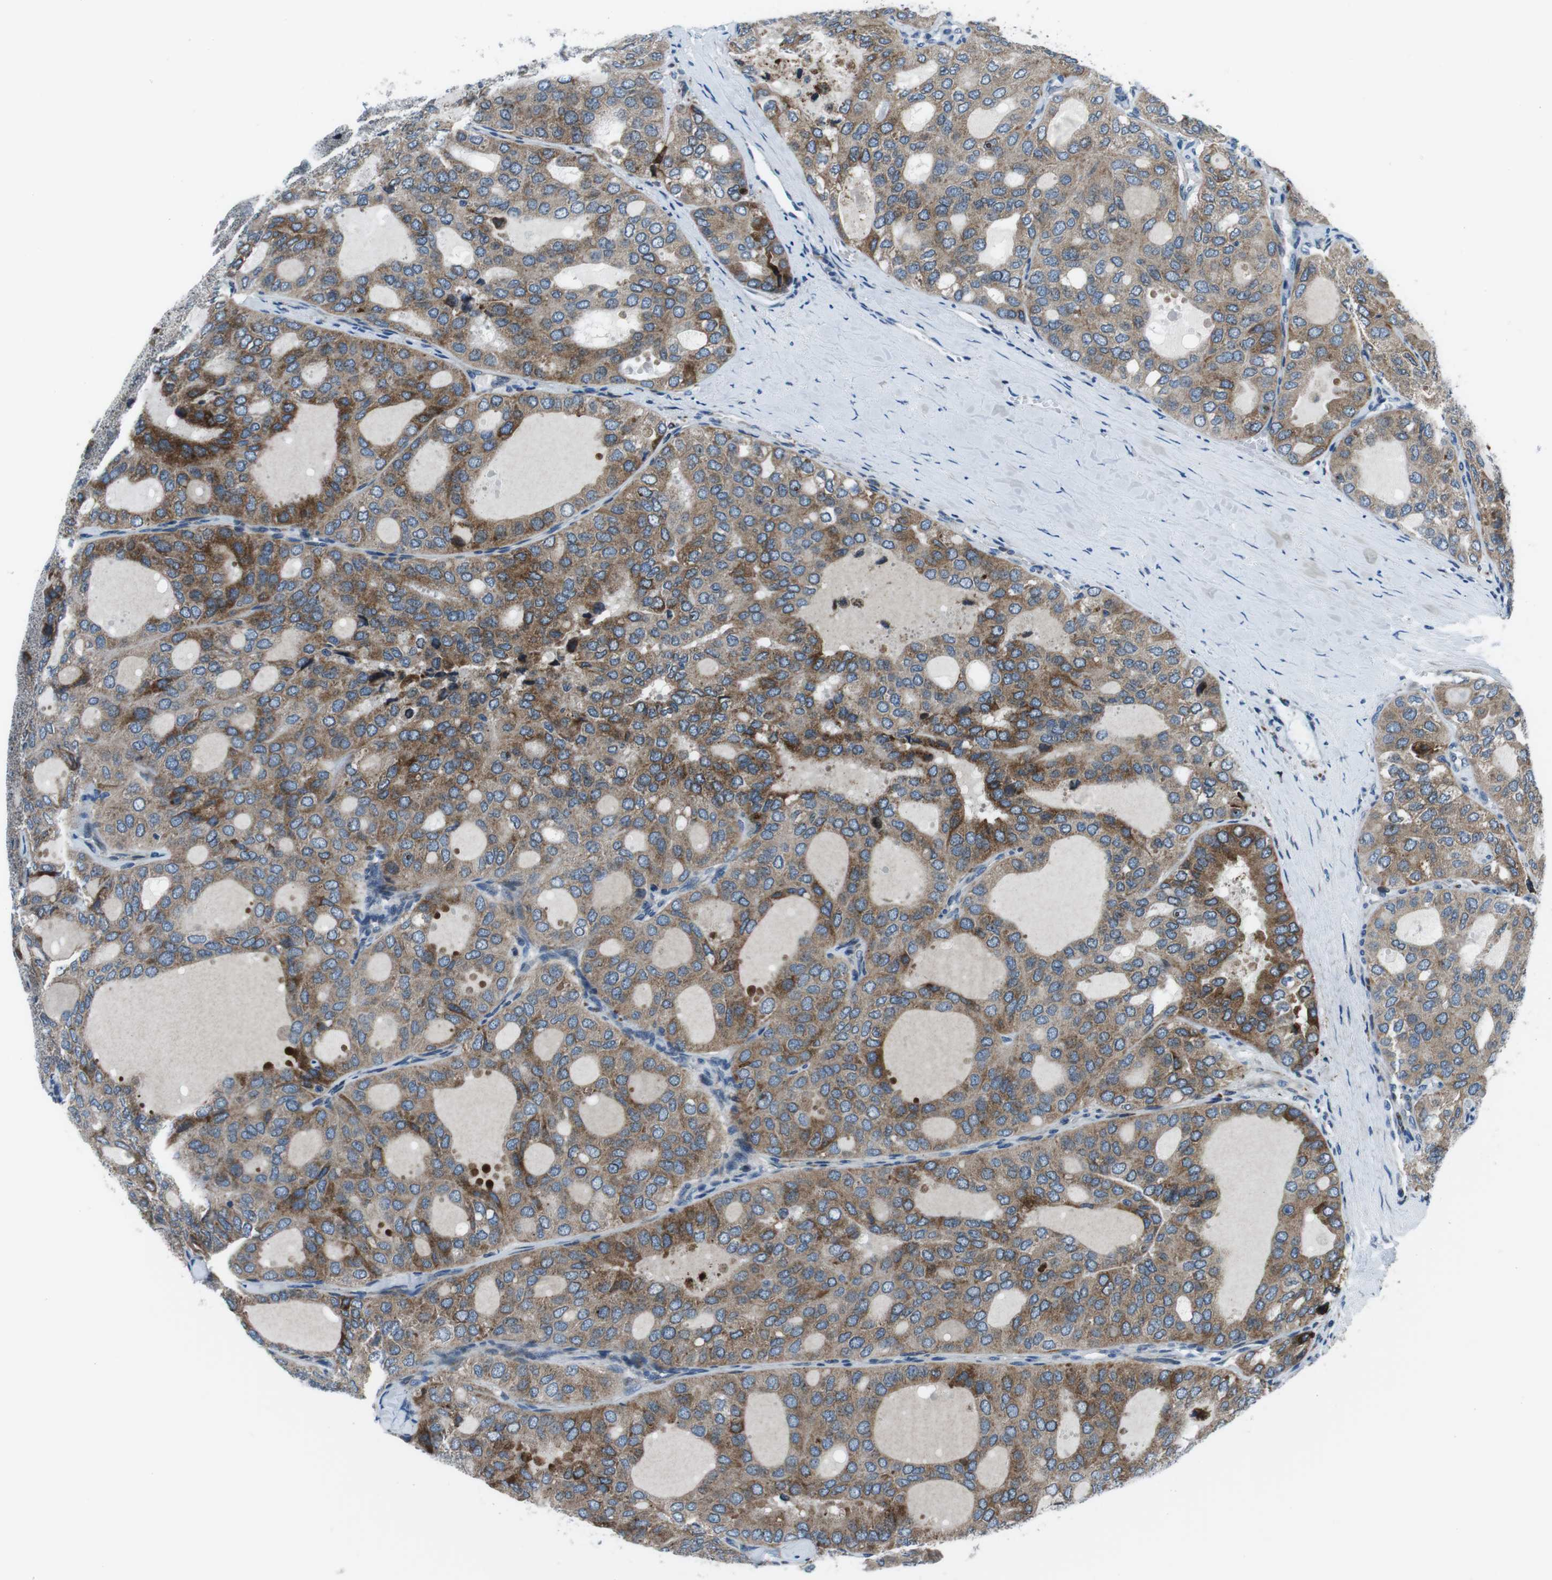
{"staining": {"intensity": "moderate", "quantity": ">75%", "location": "cytoplasmic/membranous"}, "tissue": "thyroid cancer", "cell_type": "Tumor cells", "image_type": "cancer", "snomed": [{"axis": "morphology", "description": "Follicular adenoma carcinoma, NOS"}, {"axis": "topography", "description": "Thyroid gland"}], "caption": "This is an image of immunohistochemistry staining of thyroid follicular adenoma carcinoma, which shows moderate expression in the cytoplasmic/membranous of tumor cells.", "gene": "NUCB2", "patient": {"sex": "male", "age": 75}}